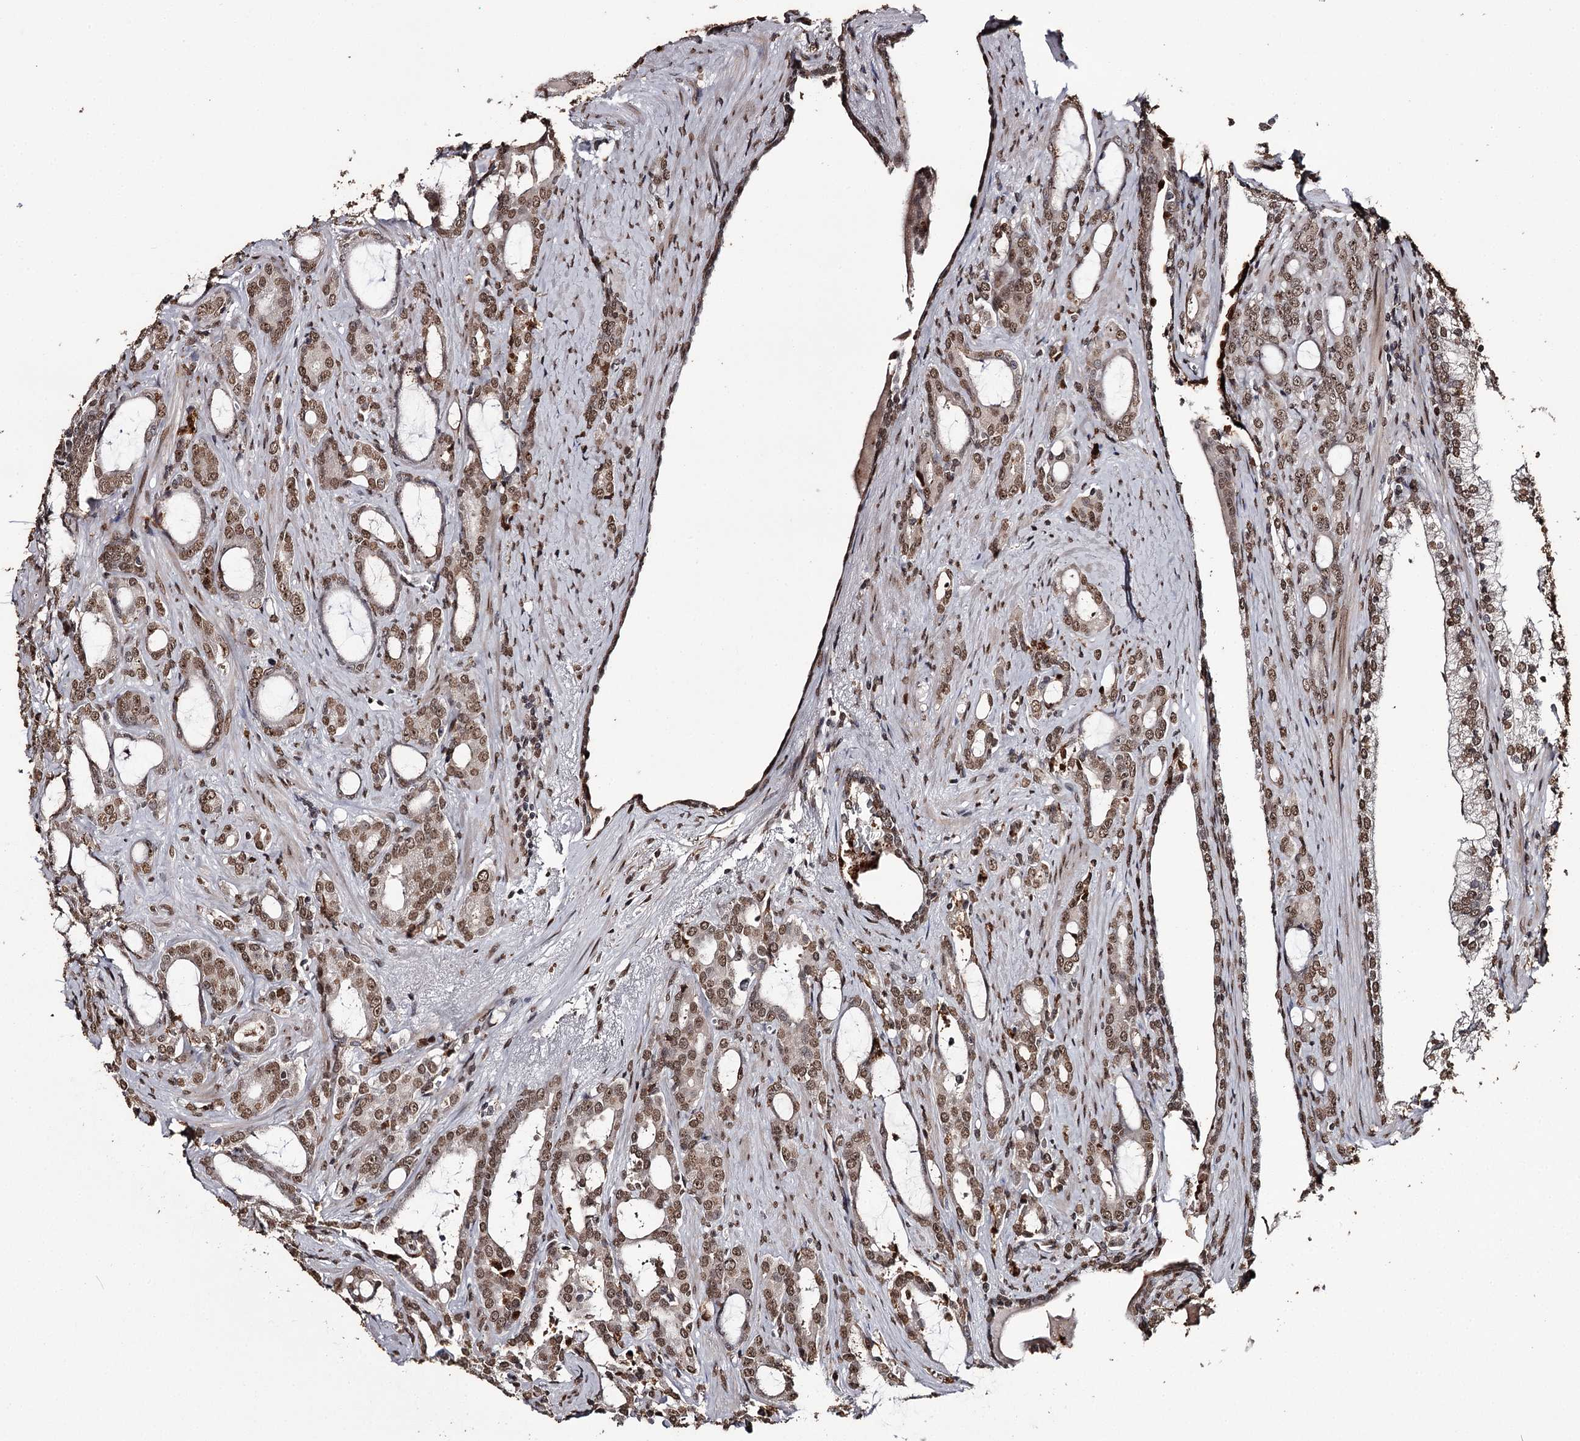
{"staining": {"intensity": "moderate", "quantity": ">75%", "location": "nuclear"}, "tissue": "prostate cancer", "cell_type": "Tumor cells", "image_type": "cancer", "snomed": [{"axis": "morphology", "description": "Adenocarcinoma, High grade"}, {"axis": "topography", "description": "Prostate"}], "caption": "Prostate cancer stained with immunohistochemistry (IHC) demonstrates moderate nuclear staining in about >75% of tumor cells.", "gene": "THYN1", "patient": {"sex": "male", "age": 72}}